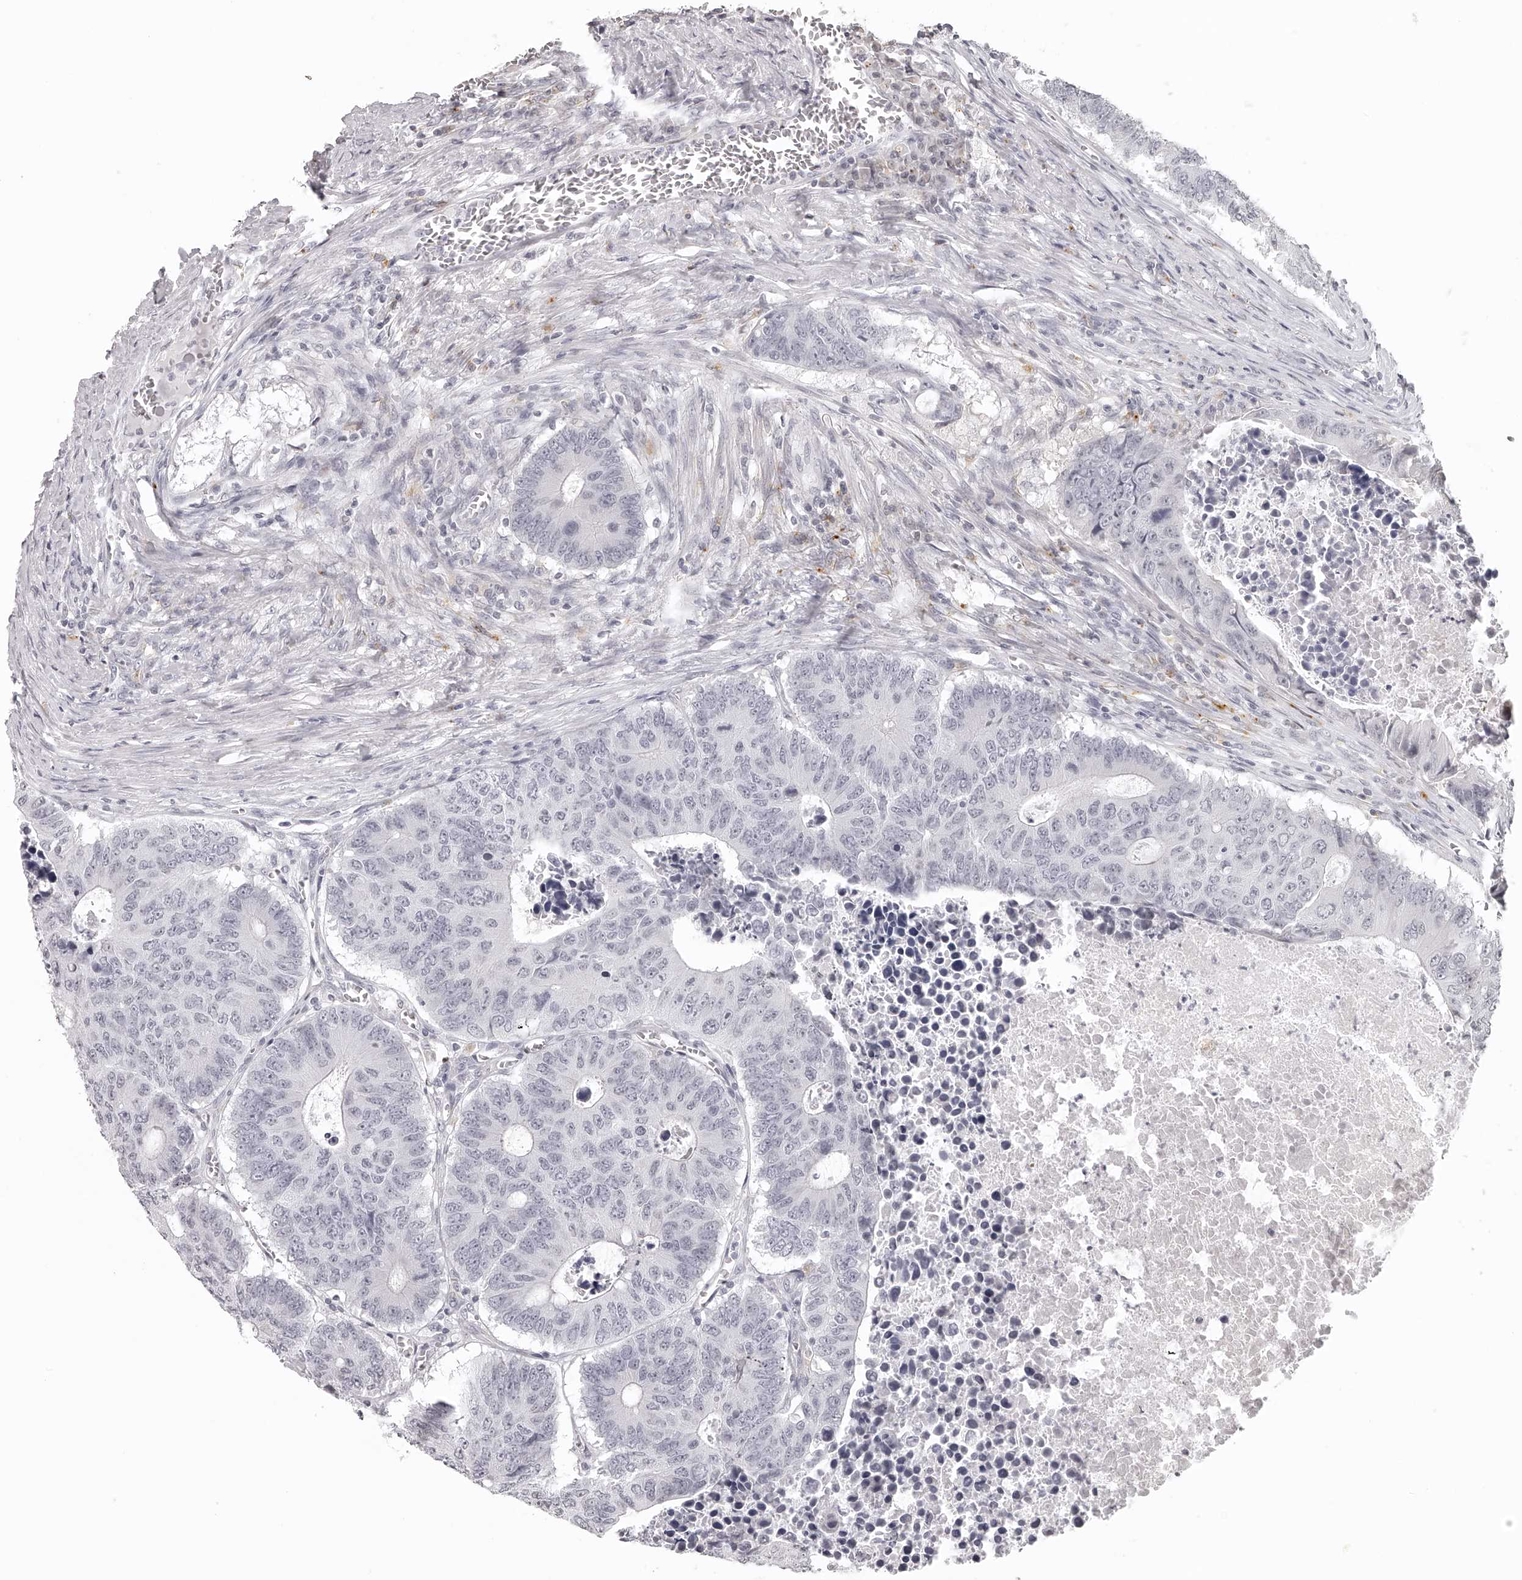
{"staining": {"intensity": "negative", "quantity": "none", "location": "none"}, "tissue": "colorectal cancer", "cell_type": "Tumor cells", "image_type": "cancer", "snomed": [{"axis": "morphology", "description": "Adenocarcinoma, NOS"}, {"axis": "topography", "description": "Colon"}], "caption": "The image exhibits no staining of tumor cells in colorectal cancer (adenocarcinoma).", "gene": "RNF220", "patient": {"sex": "male", "age": 87}}